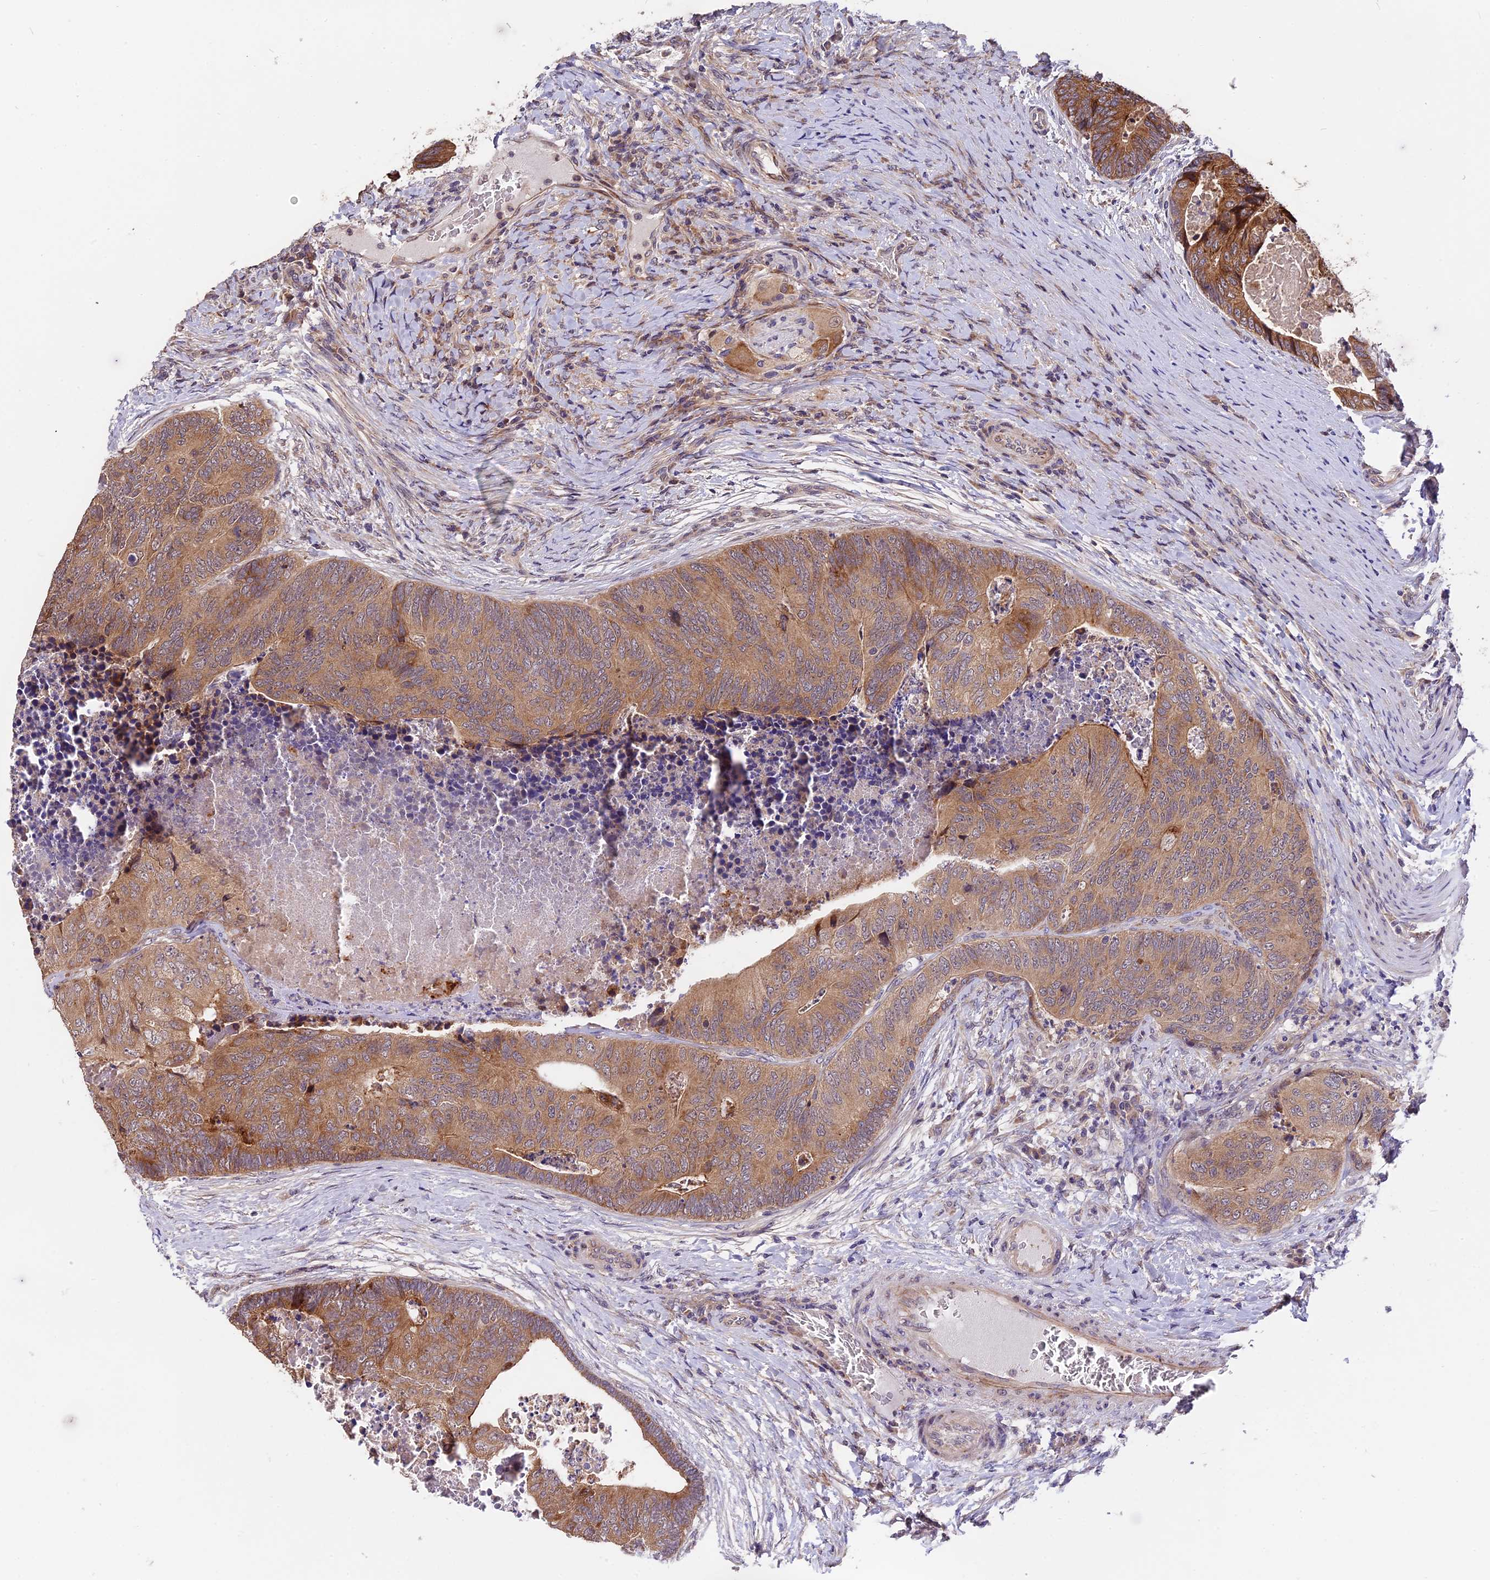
{"staining": {"intensity": "moderate", "quantity": ">75%", "location": "cytoplasmic/membranous"}, "tissue": "colorectal cancer", "cell_type": "Tumor cells", "image_type": "cancer", "snomed": [{"axis": "morphology", "description": "Adenocarcinoma, NOS"}, {"axis": "topography", "description": "Colon"}], "caption": "The image reveals immunohistochemical staining of colorectal cancer (adenocarcinoma). There is moderate cytoplasmic/membranous staining is identified in about >75% of tumor cells.", "gene": "TRMT1", "patient": {"sex": "female", "age": 67}}